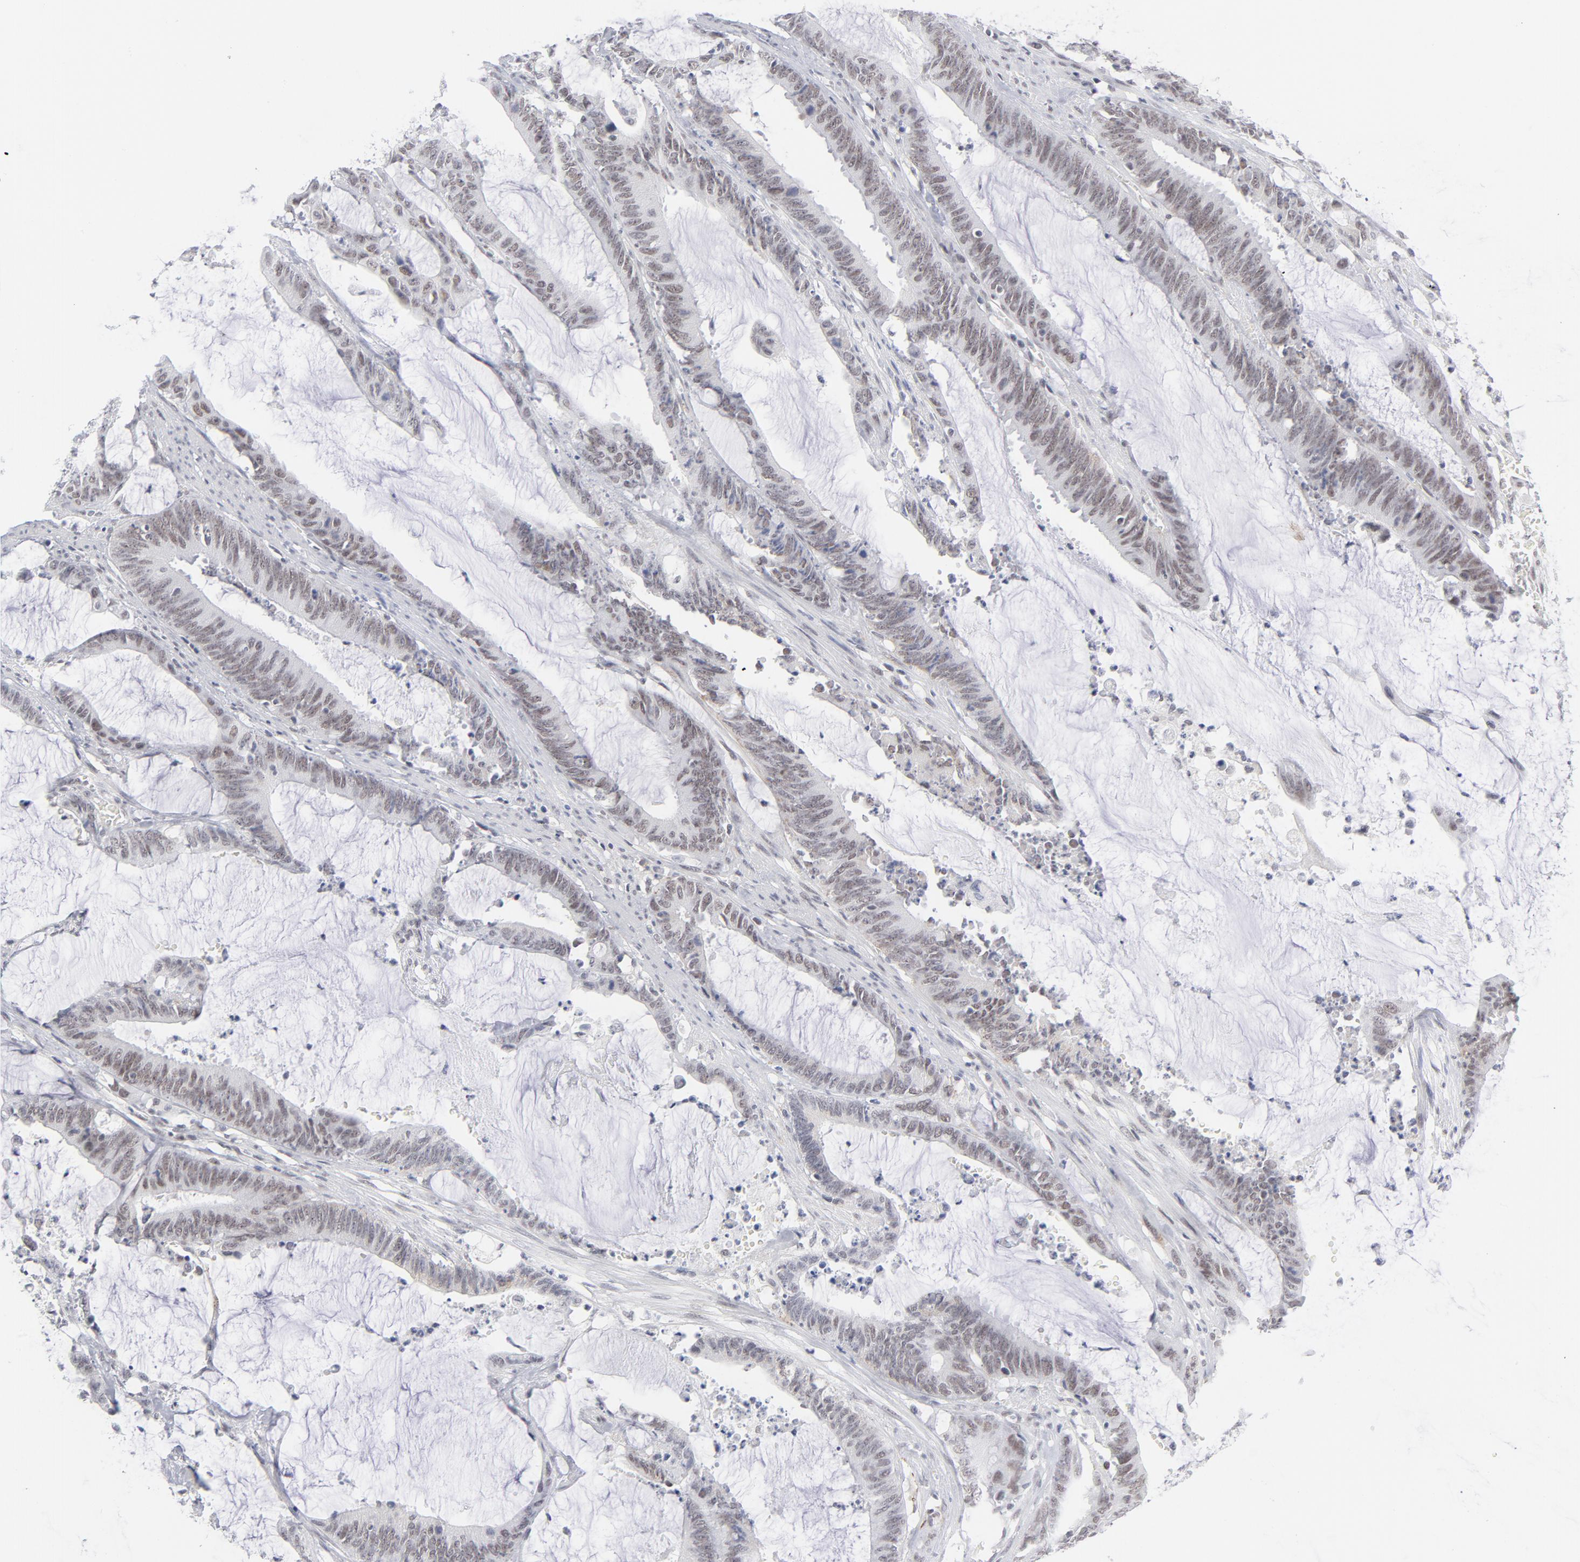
{"staining": {"intensity": "moderate", "quantity": ">75%", "location": "nuclear"}, "tissue": "colorectal cancer", "cell_type": "Tumor cells", "image_type": "cancer", "snomed": [{"axis": "morphology", "description": "Adenocarcinoma, NOS"}, {"axis": "topography", "description": "Rectum"}], "caption": "Colorectal cancer stained with a brown dye demonstrates moderate nuclear positive positivity in approximately >75% of tumor cells.", "gene": "BAP1", "patient": {"sex": "female", "age": 66}}